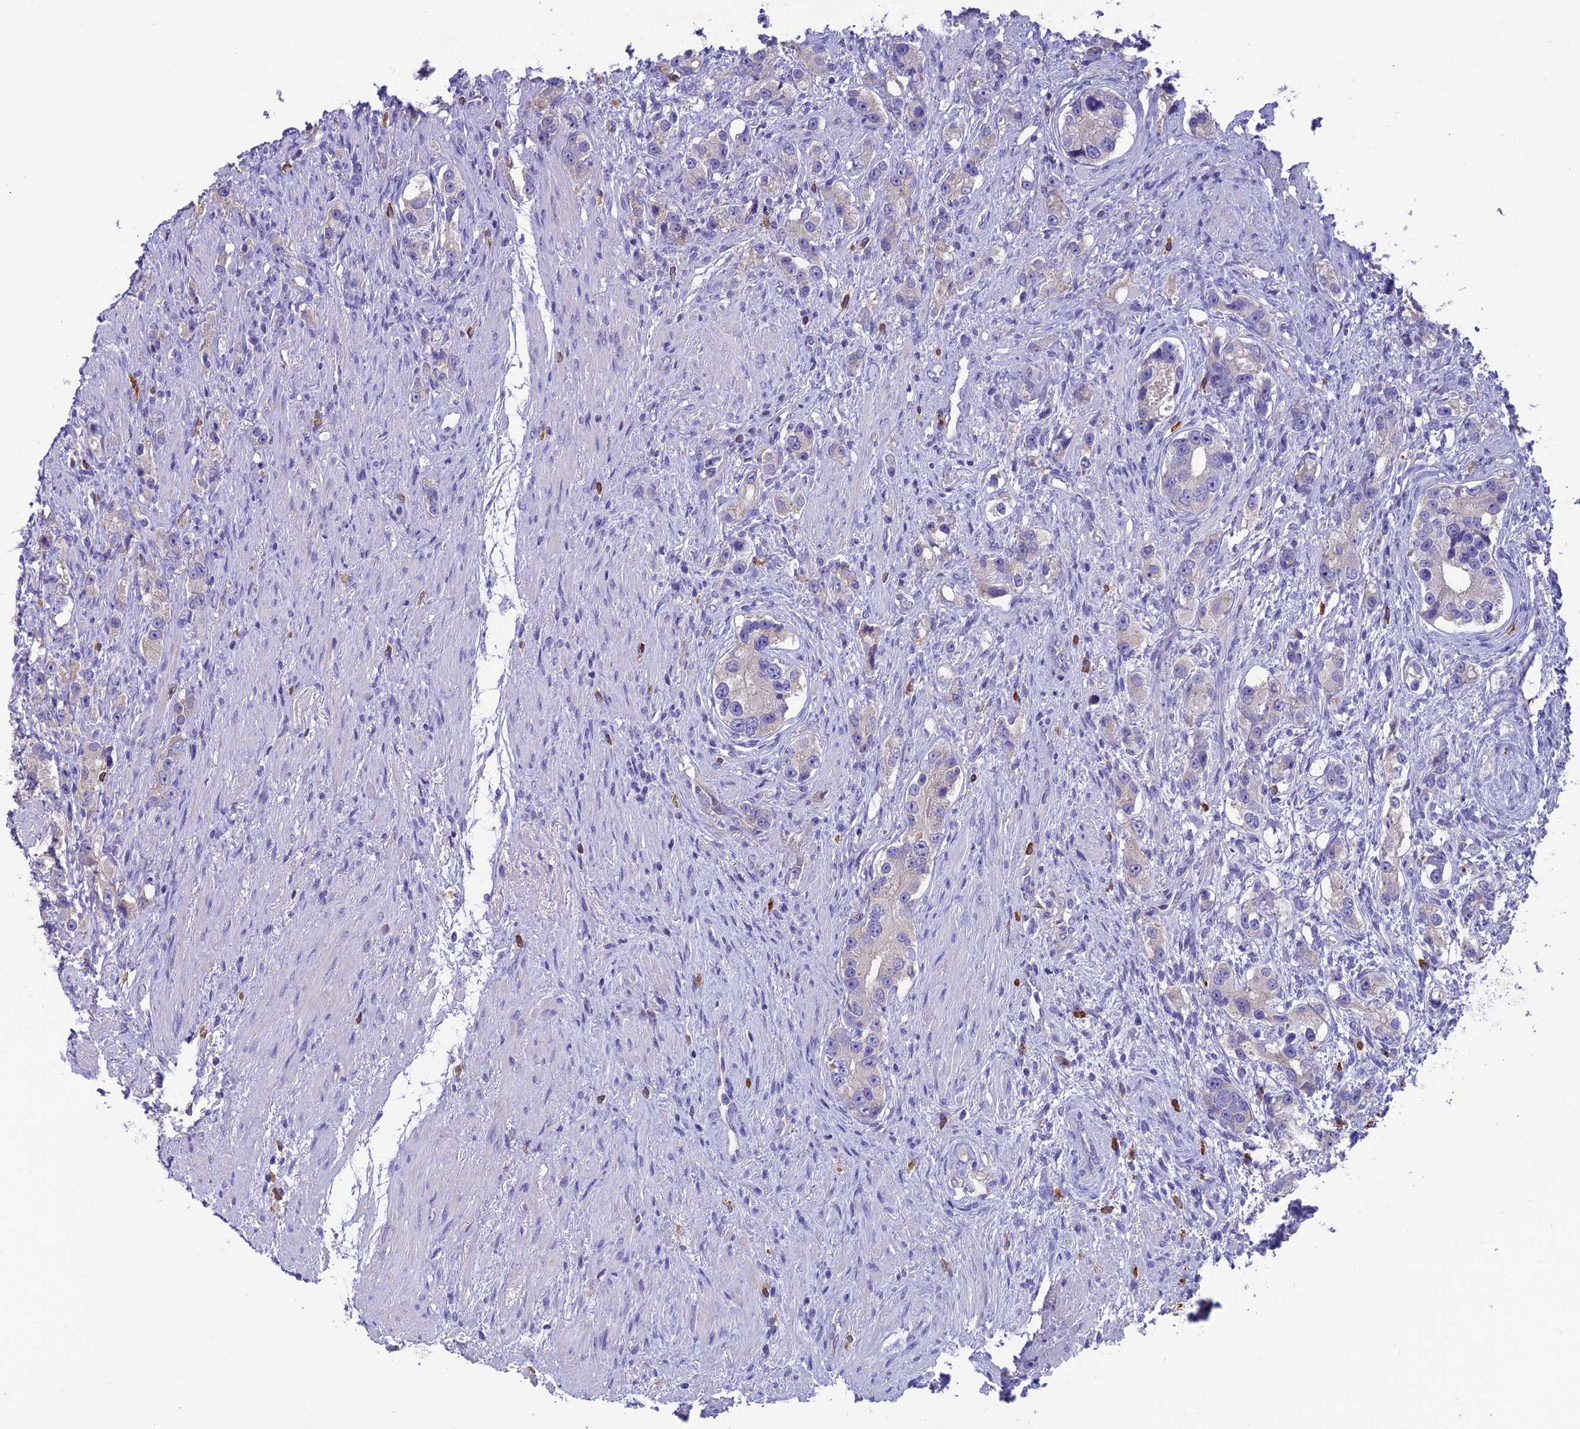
{"staining": {"intensity": "negative", "quantity": "none", "location": "none"}, "tissue": "prostate cancer", "cell_type": "Tumor cells", "image_type": "cancer", "snomed": [{"axis": "morphology", "description": "Adenocarcinoma, High grade"}, {"axis": "topography", "description": "Prostate"}], "caption": "Prostate cancer was stained to show a protein in brown. There is no significant positivity in tumor cells. The staining was performed using DAB to visualize the protein expression in brown, while the nuclei were stained in blue with hematoxylin (Magnification: 20x).", "gene": "SFT2D2", "patient": {"sex": "male", "age": 63}}